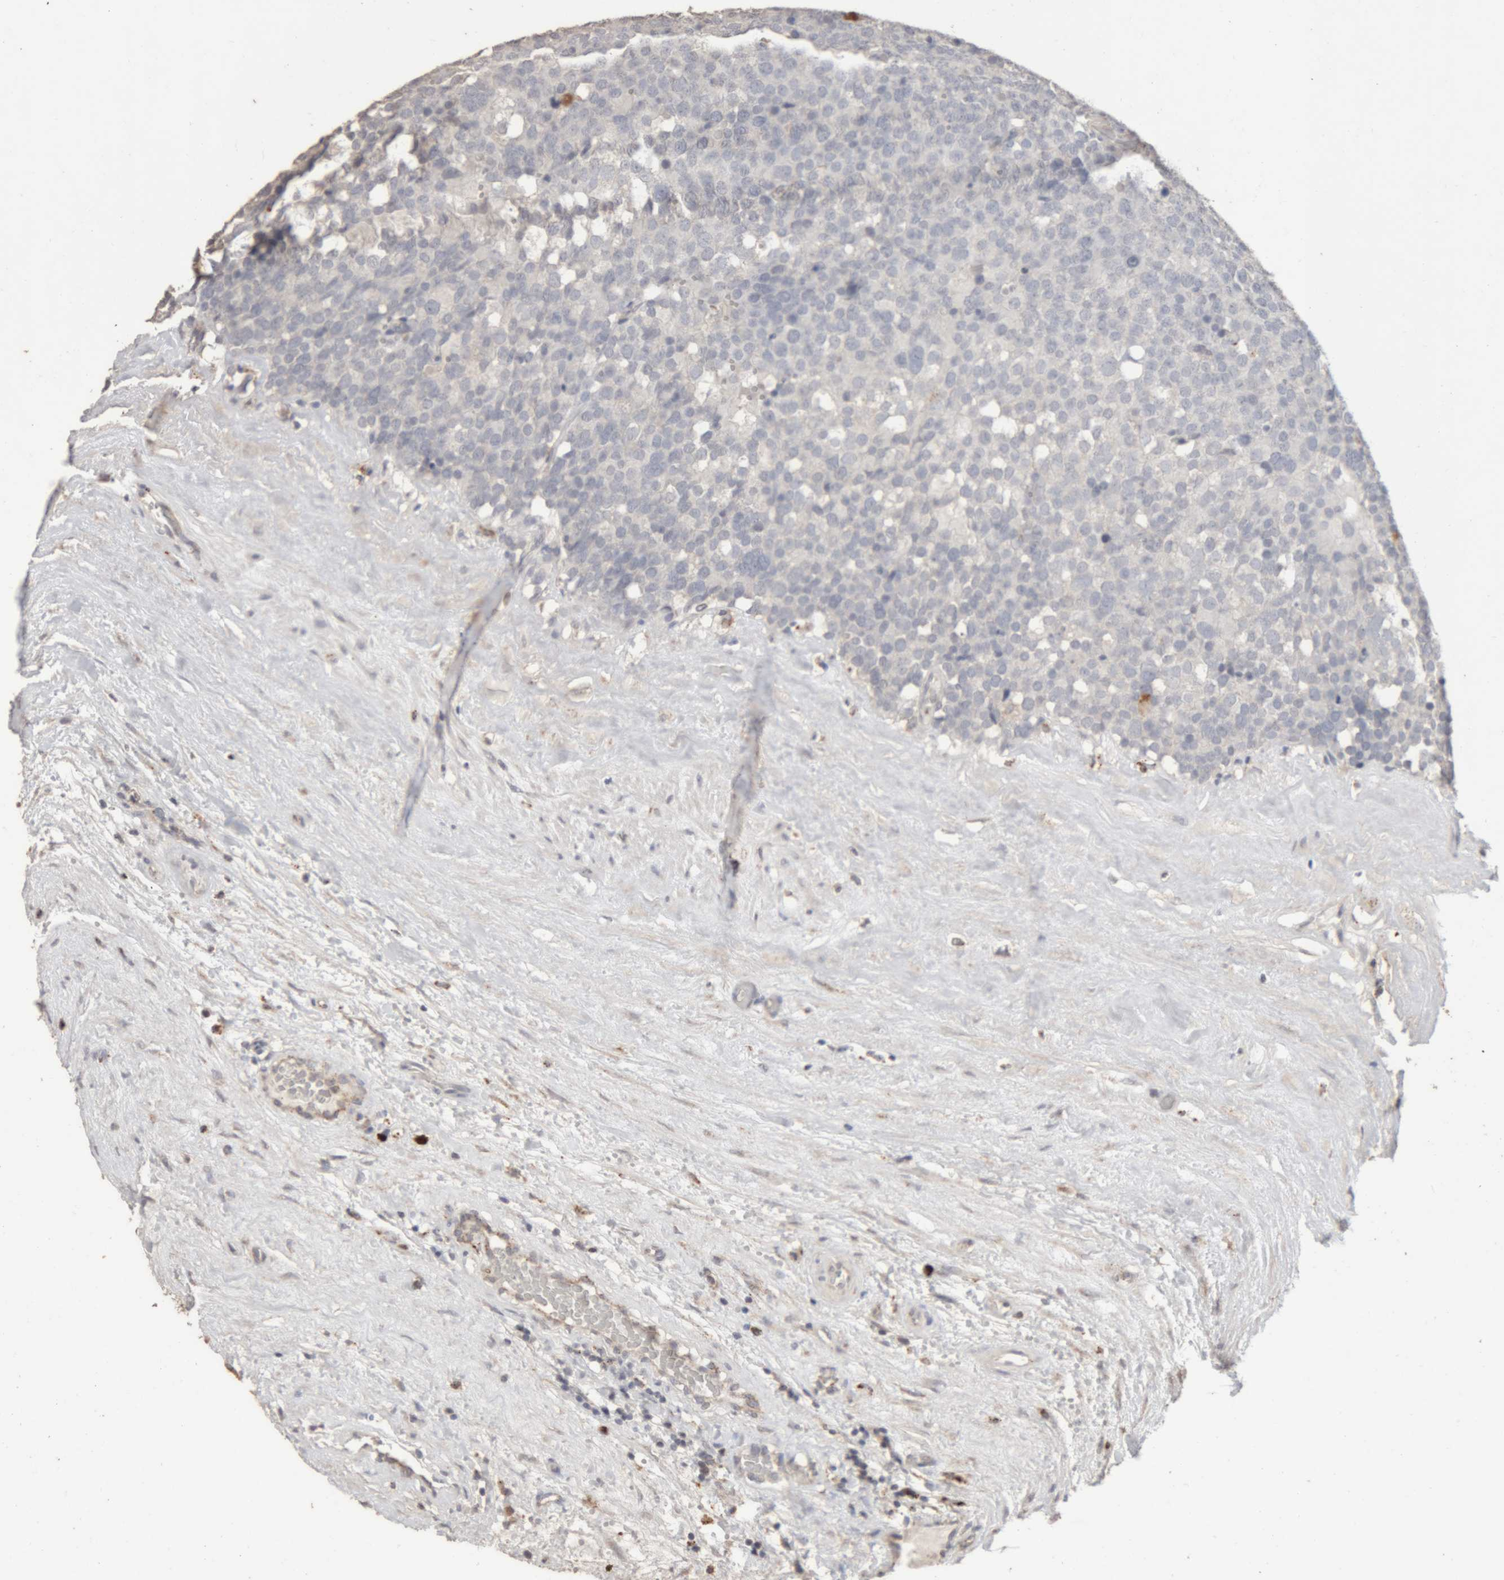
{"staining": {"intensity": "negative", "quantity": "none", "location": "none"}, "tissue": "testis cancer", "cell_type": "Tumor cells", "image_type": "cancer", "snomed": [{"axis": "morphology", "description": "Seminoma, NOS"}, {"axis": "topography", "description": "Testis"}], "caption": "An immunohistochemistry micrograph of testis cancer is shown. There is no staining in tumor cells of testis cancer.", "gene": "ARSA", "patient": {"sex": "male", "age": 71}}